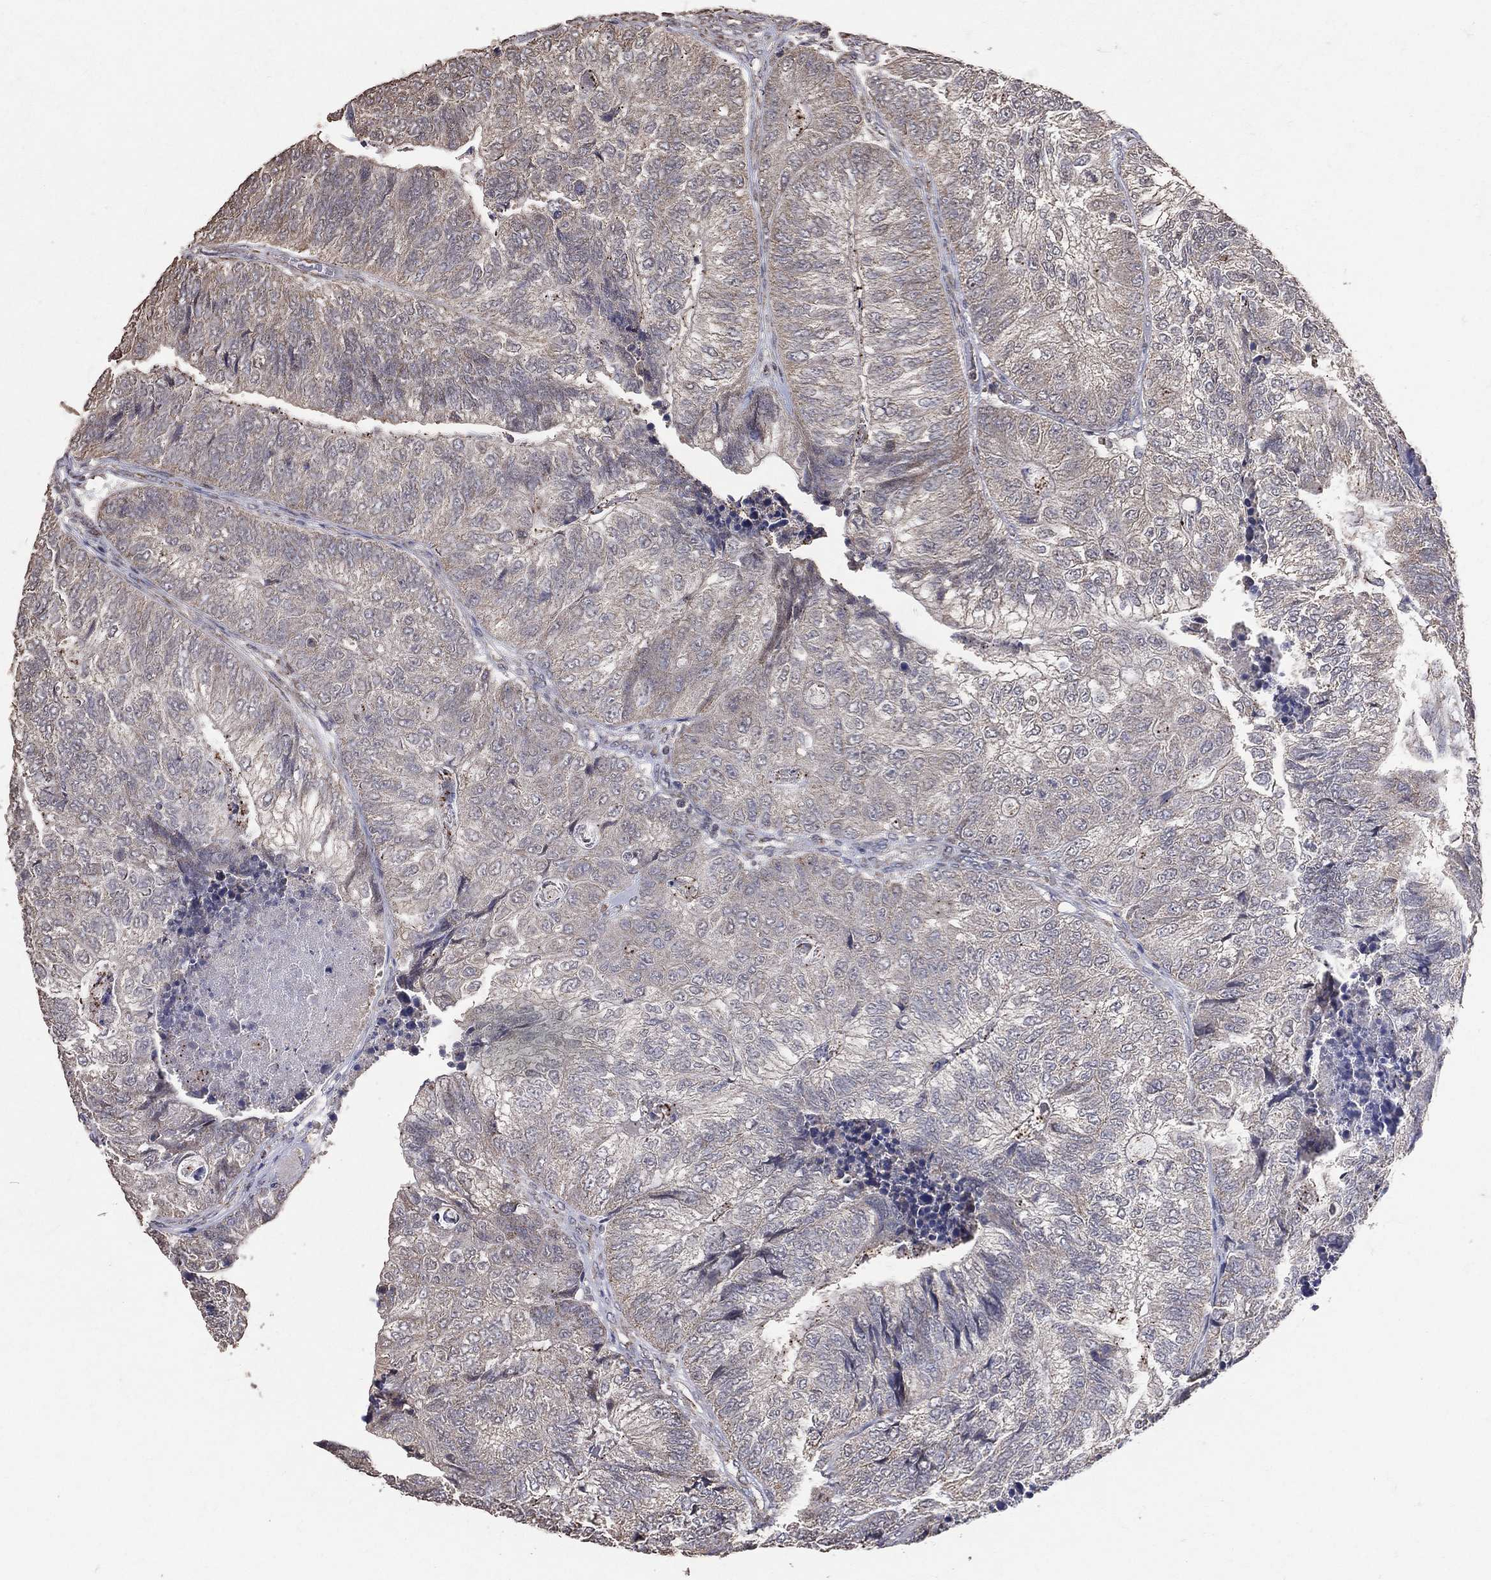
{"staining": {"intensity": "negative", "quantity": "none", "location": "none"}, "tissue": "colorectal cancer", "cell_type": "Tumor cells", "image_type": "cancer", "snomed": [{"axis": "morphology", "description": "Adenocarcinoma, NOS"}, {"axis": "topography", "description": "Colon"}], "caption": "IHC micrograph of human adenocarcinoma (colorectal) stained for a protein (brown), which exhibits no staining in tumor cells.", "gene": "LY6K", "patient": {"sex": "female", "age": 67}}